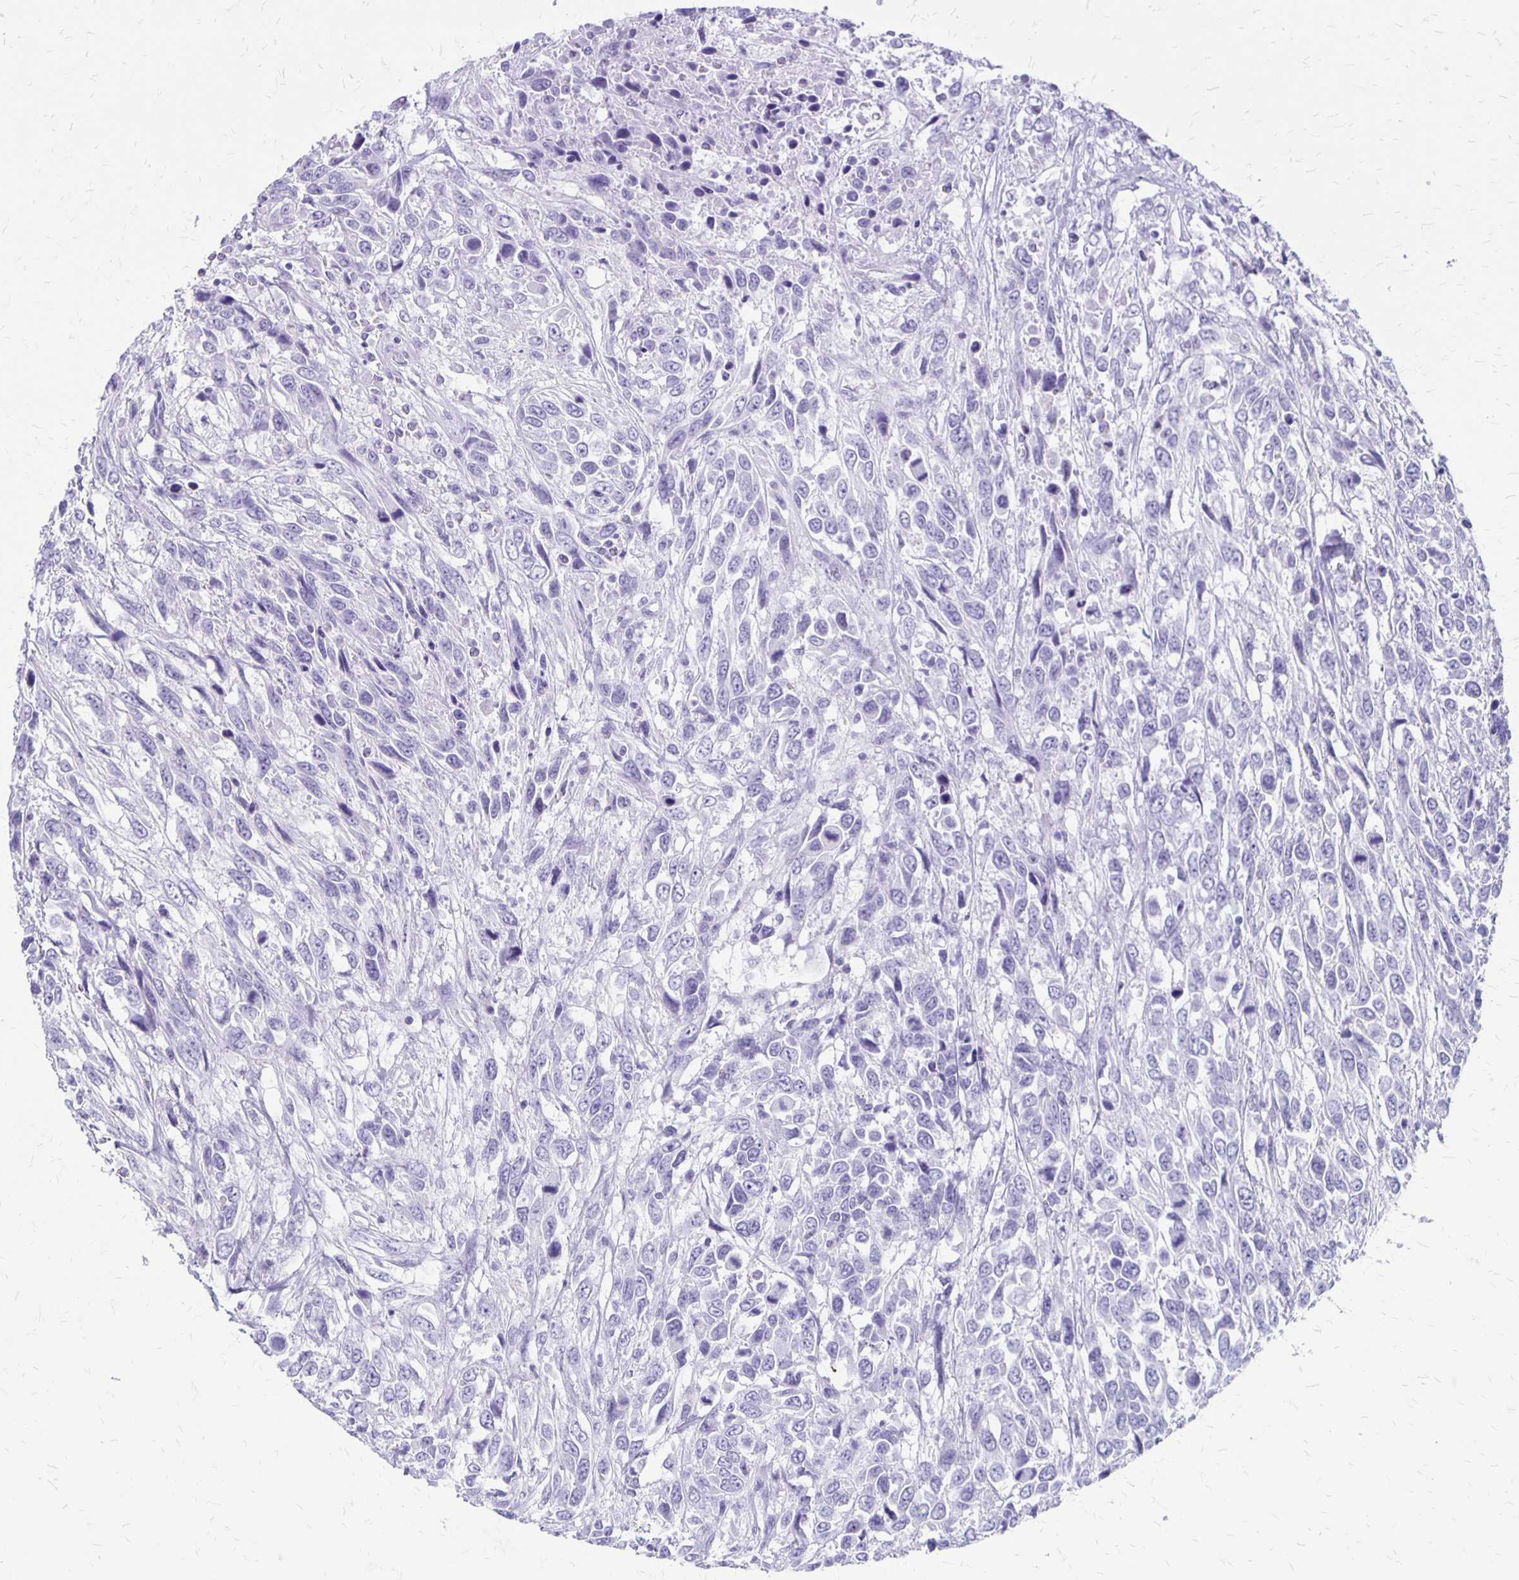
{"staining": {"intensity": "negative", "quantity": "none", "location": "none"}, "tissue": "urothelial cancer", "cell_type": "Tumor cells", "image_type": "cancer", "snomed": [{"axis": "morphology", "description": "Urothelial carcinoma, High grade"}, {"axis": "topography", "description": "Urinary bladder"}], "caption": "Immunohistochemical staining of urothelial cancer displays no significant staining in tumor cells. (Brightfield microscopy of DAB immunohistochemistry (IHC) at high magnification).", "gene": "MAGEC2", "patient": {"sex": "female", "age": 70}}